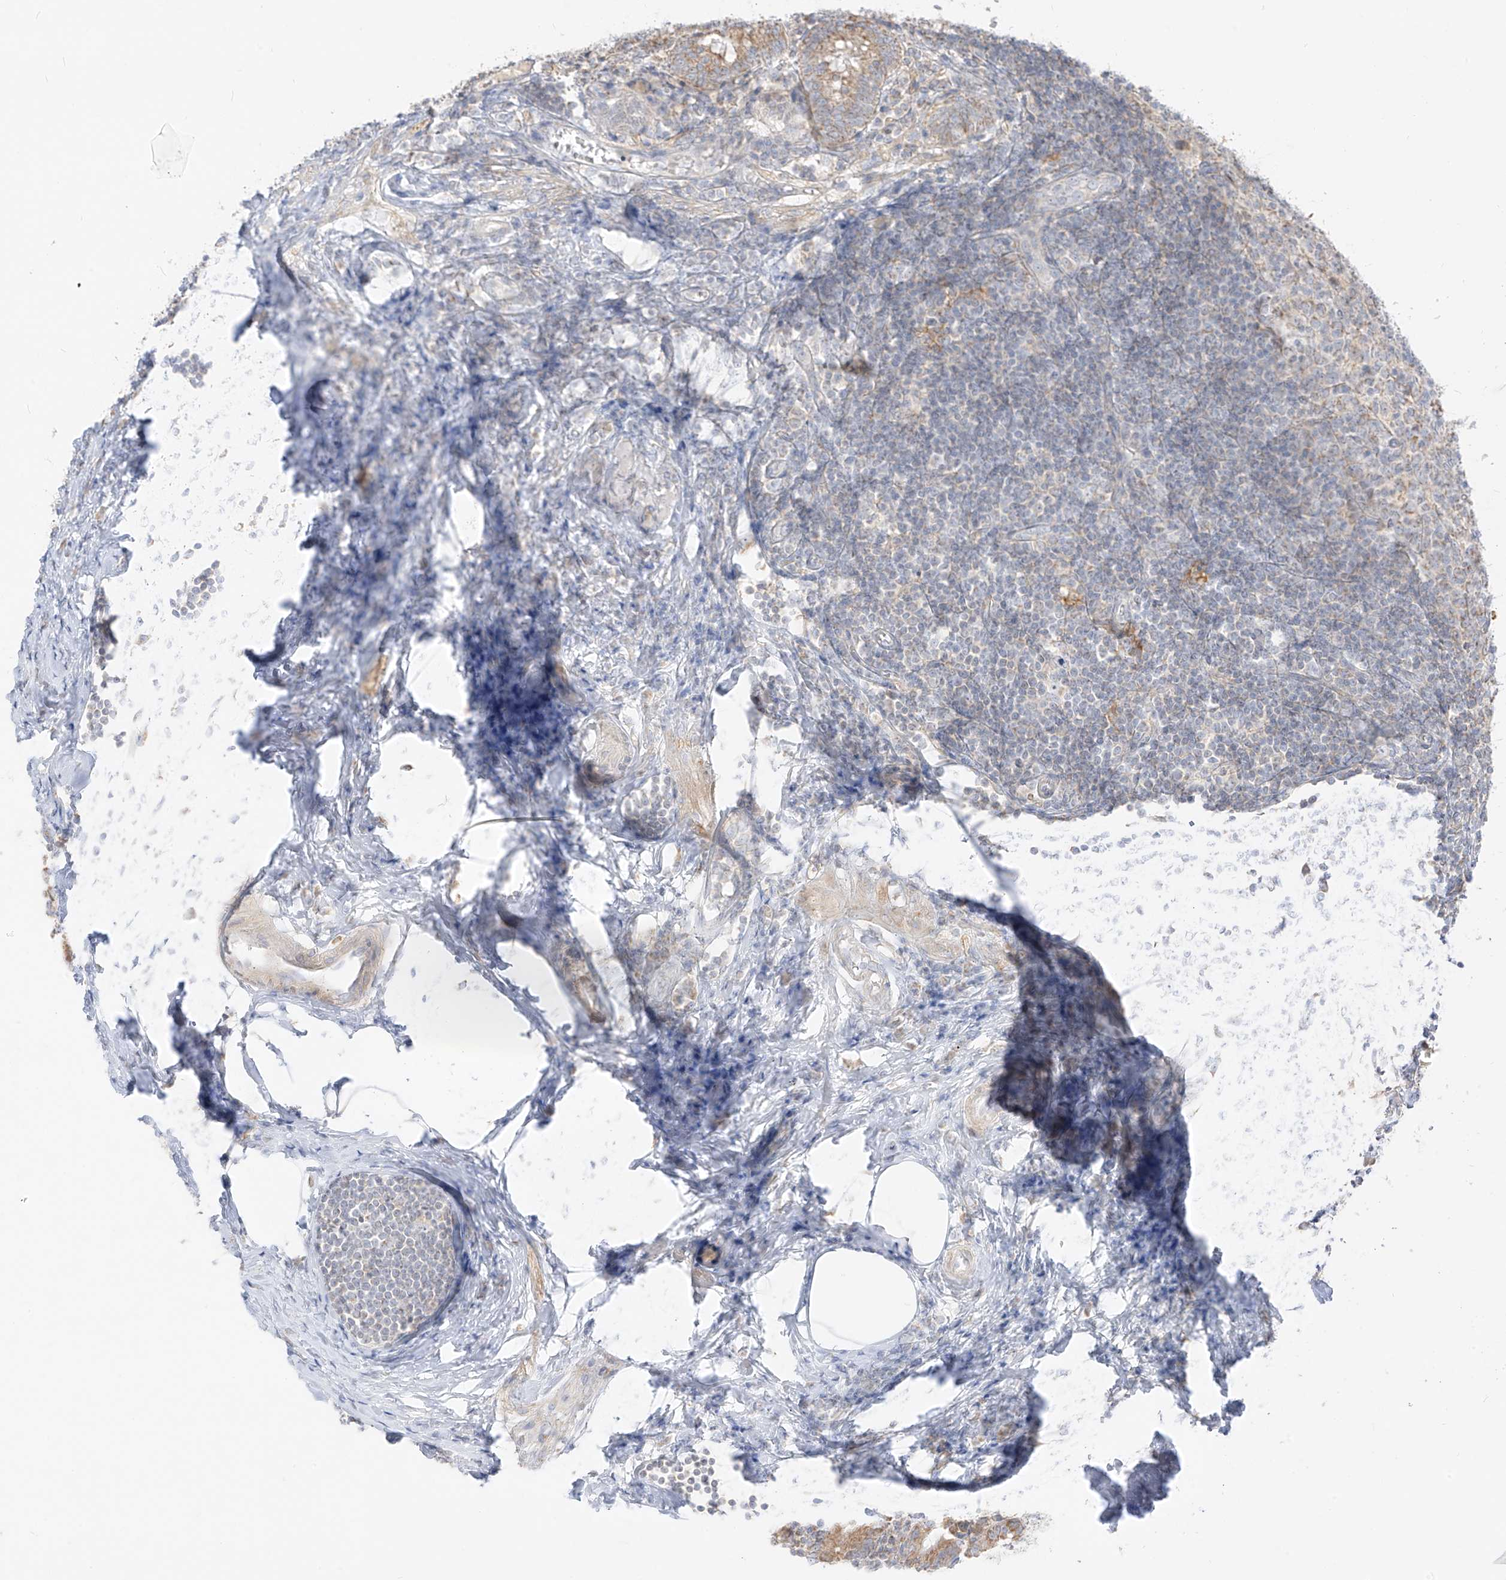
{"staining": {"intensity": "moderate", "quantity": ">75%", "location": "cytoplasmic/membranous"}, "tissue": "appendix", "cell_type": "Glandular cells", "image_type": "normal", "snomed": [{"axis": "morphology", "description": "Normal tissue, NOS"}, {"axis": "topography", "description": "Appendix"}], "caption": "Protein staining of normal appendix demonstrates moderate cytoplasmic/membranous staining in about >75% of glandular cells.", "gene": "ZIM3", "patient": {"sex": "female", "age": 54}}